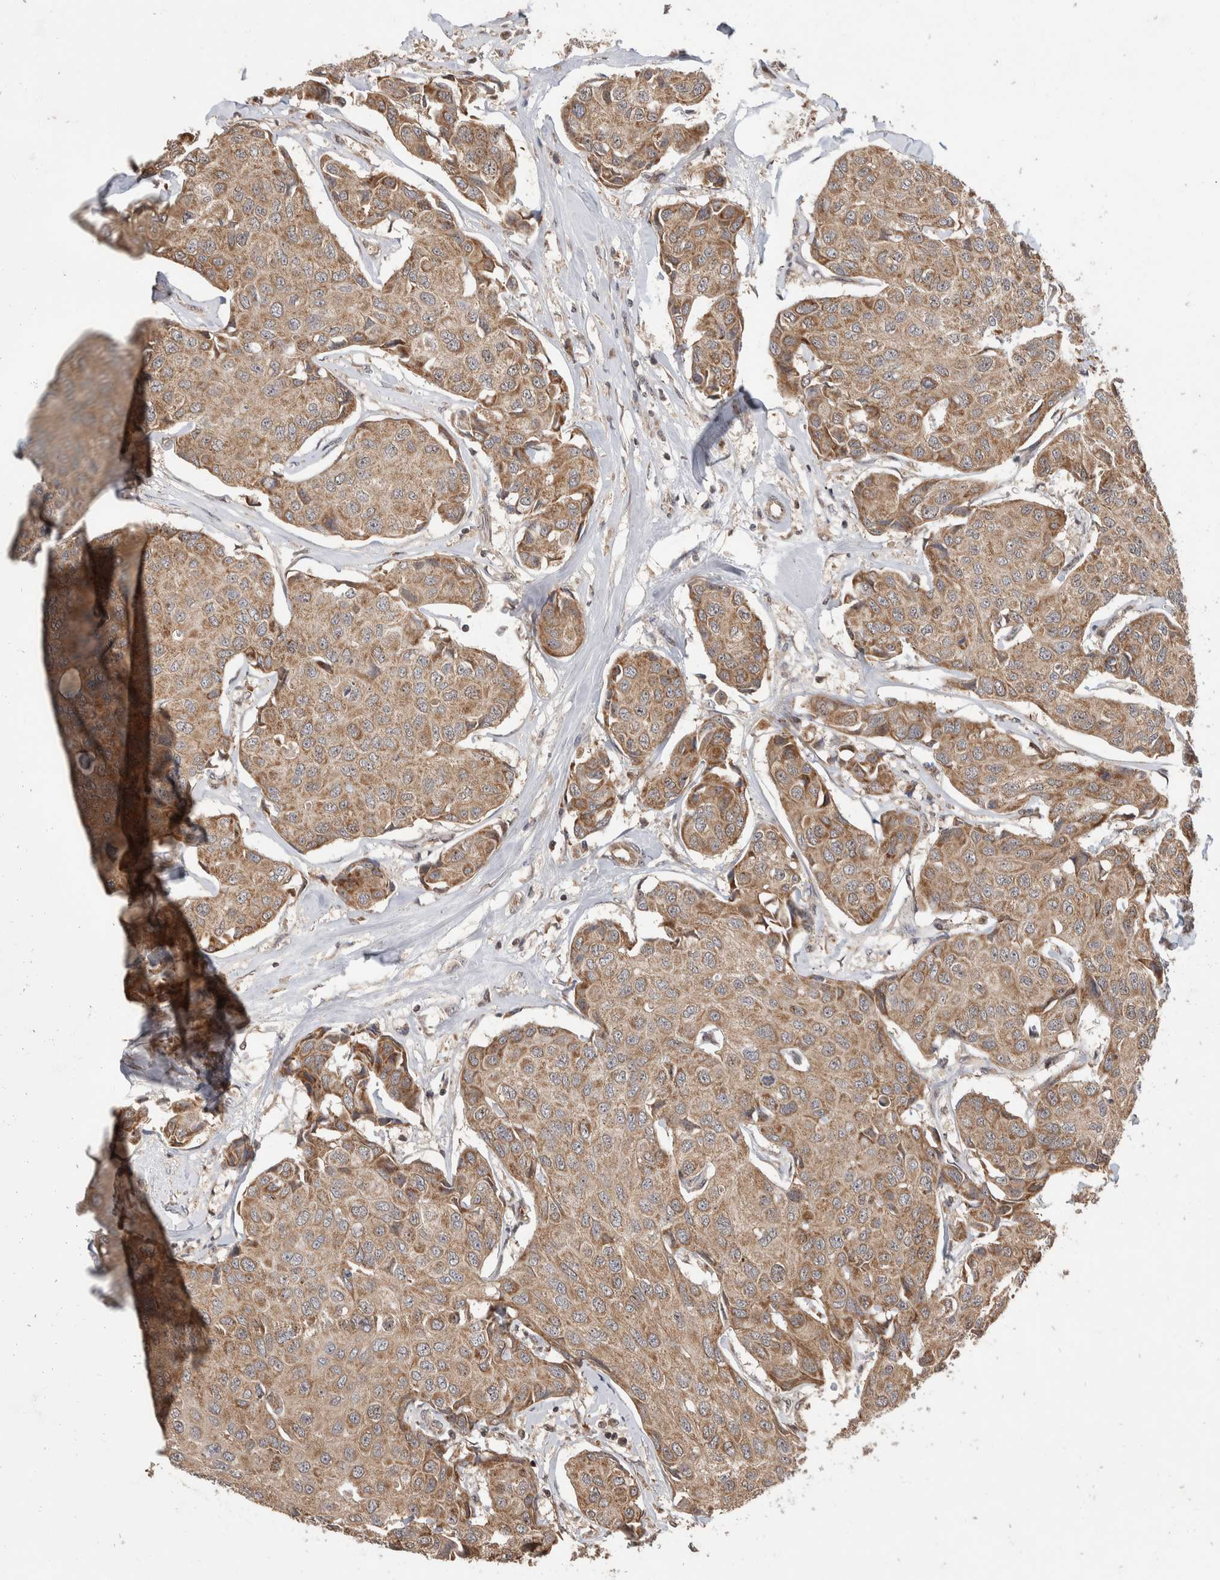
{"staining": {"intensity": "moderate", "quantity": ">75%", "location": "cytoplasmic/membranous"}, "tissue": "breast cancer", "cell_type": "Tumor cells", "image_type": "cancer", "snomed": [{"axis": "morphology", "description": "Duct carcinoma"}, {"axis": "topography", "description": "Breast"}], "caption": "Tumor cells reveal medium levels of moderate cytoplasmic/membranous expression in approximately >75% of cells in breast intraductal carcinoma. (brown staining indicates protein expression, while blue staining denotes nuclei).", "gene": "ABHD11", "patient": {"sex": "female", "age": 80}}